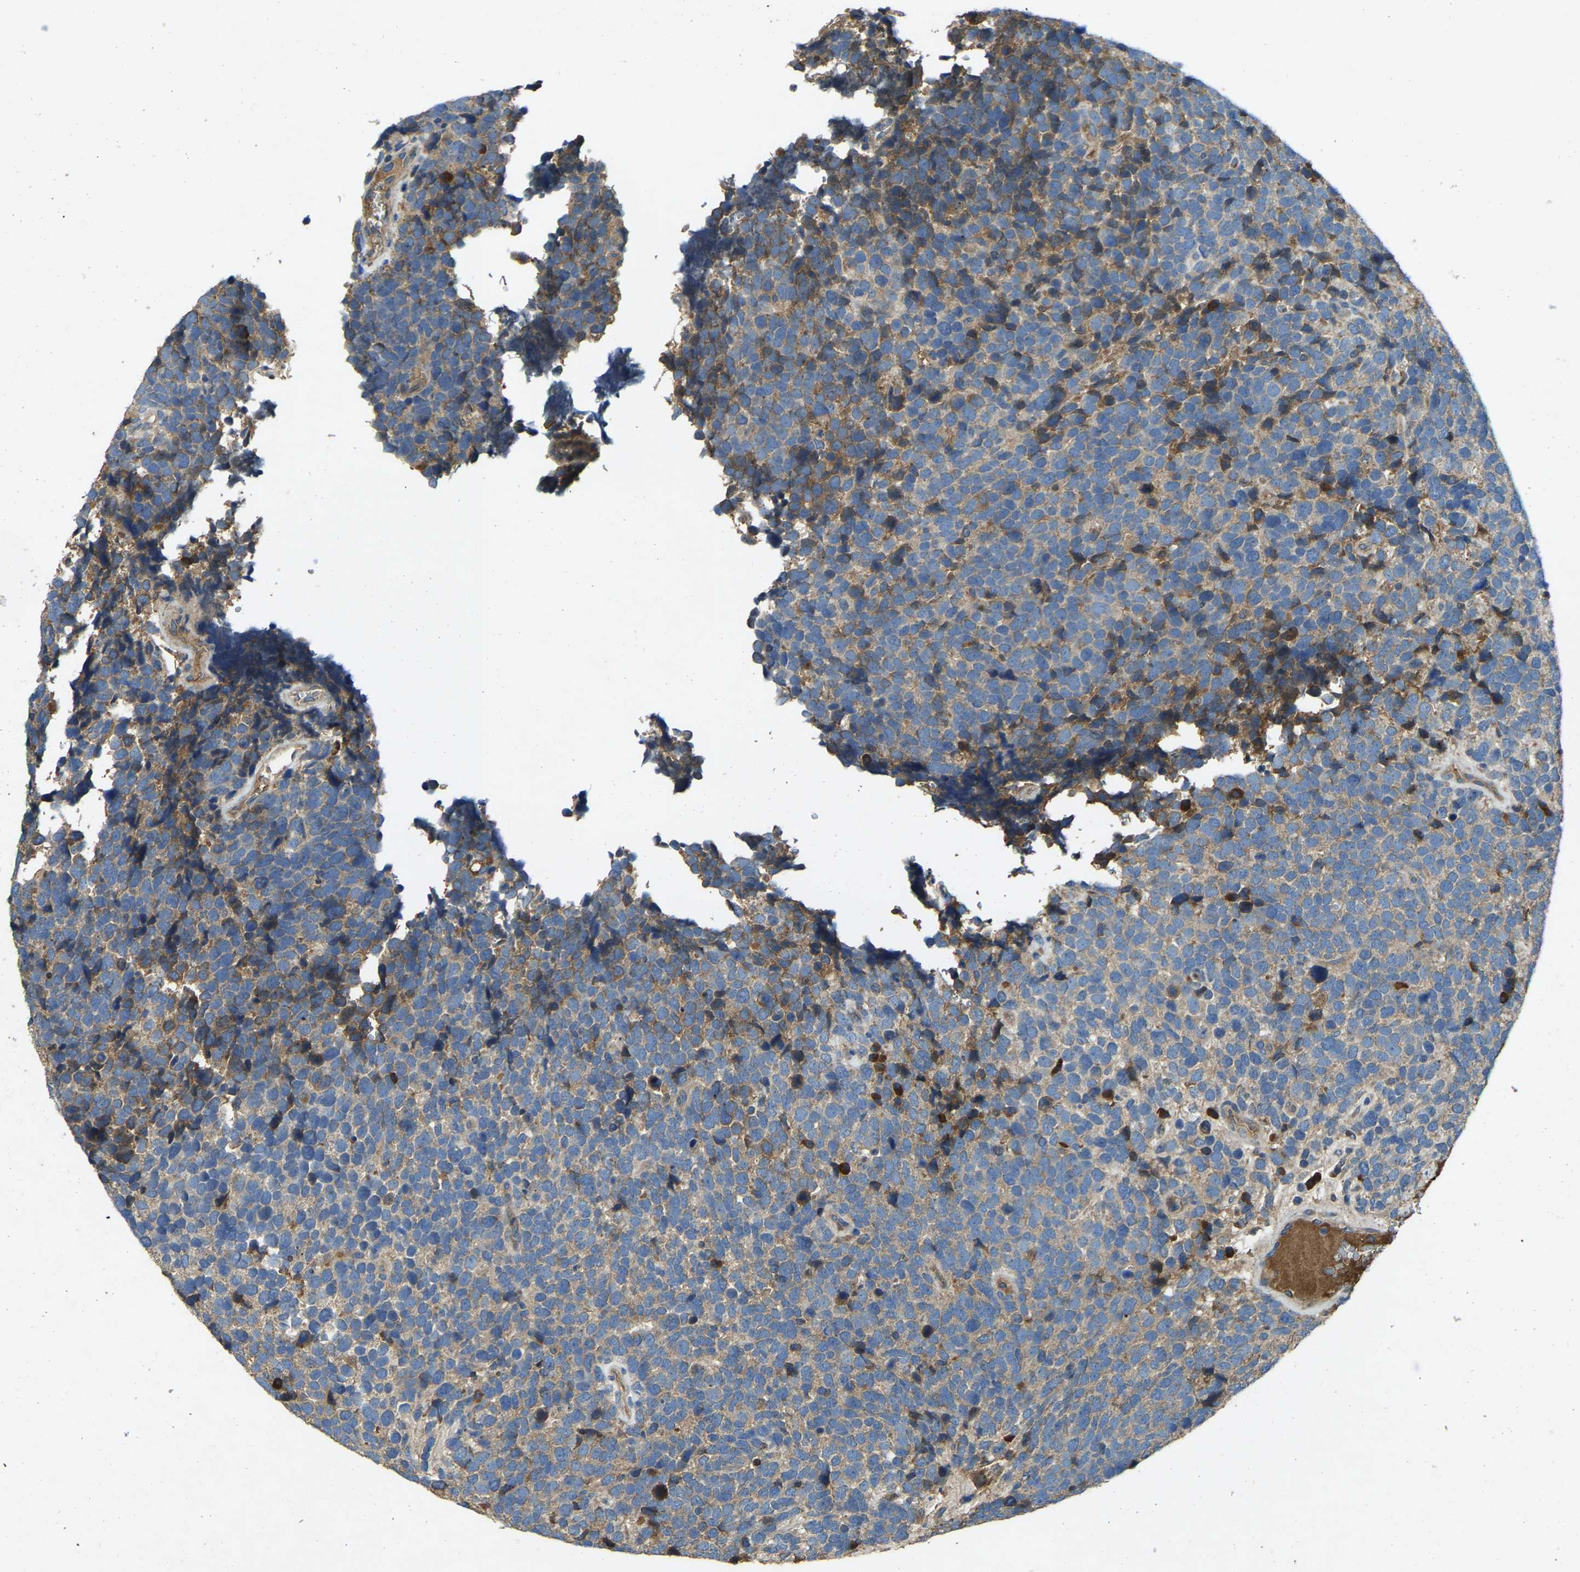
{"staining": {"intensity": "weak", "quantity": "25%-75%", "location": "cytoplasmic/membranous"}, "tissue": "urothelial cancer", "cell_type": "Tumor cells", "image_type": "cancer", "snomed": [{"axis": "morphology", "description": "Urothelial carcinoma, High grade"}, {"axis": "topography", "description": "Urinary bladder"}], "caption": "Weak cytoplasmic/membranous positivity for a protein is seen in approximately 25%-75% of tumor cells of high-grade urothelial carcinoma using immunohistochemistry (IHC).", "gene": "ATP8B1", "patient": {"sex": "female", "age": 82}}